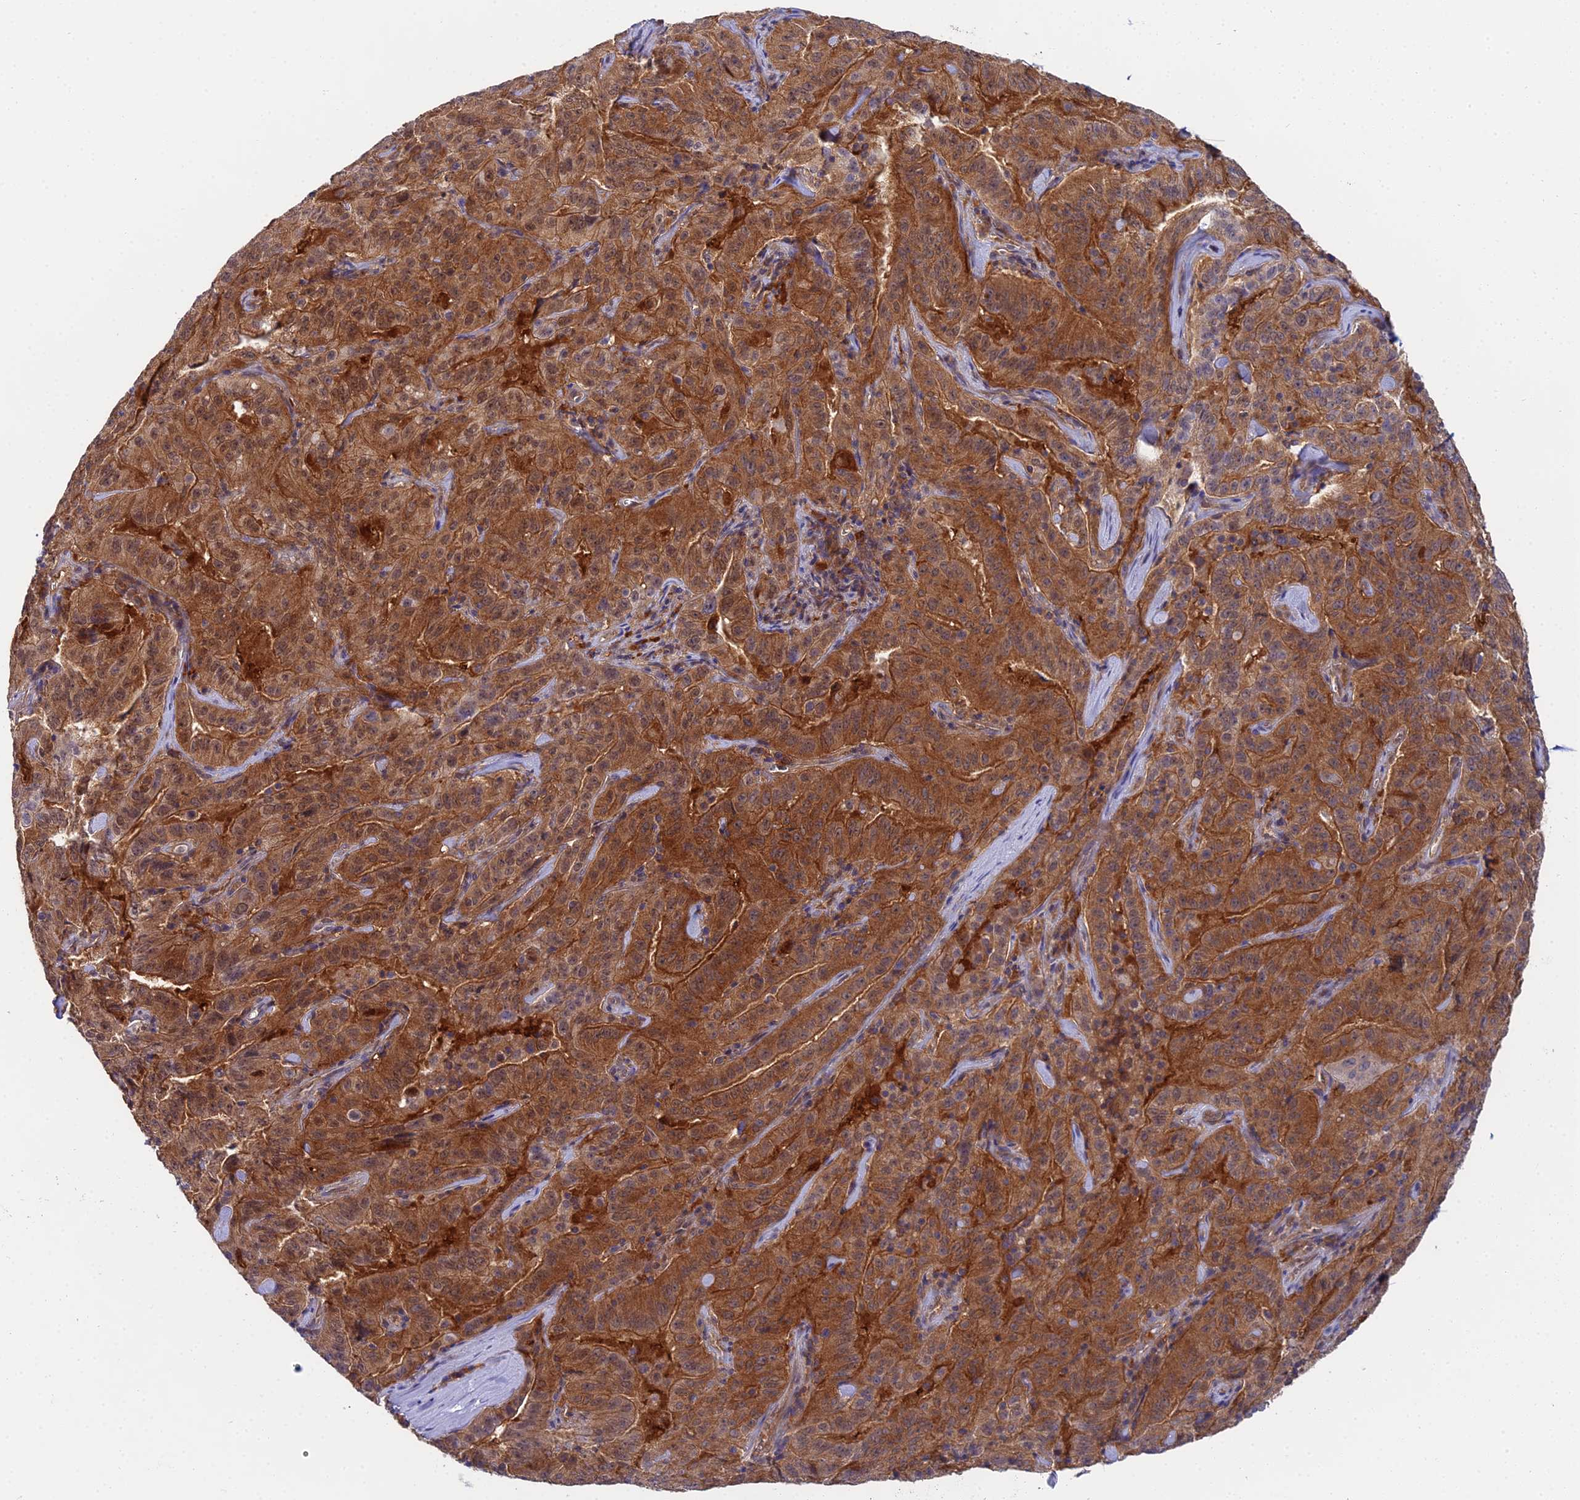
{"staining": {"intensity": "strong", "quantity": ">75%", "location": "cytoplasmic/membranous"}, "tissue": "pancreatic cancer", "cell_type": "Tumor cells", "image_type": "cancer", "snomed": [{"axis": "morphology", "description": "Adenocarcinoma, NOS"}, {"axis": "topography", "description": "Pancreas"}], "caption": "The immunohistochemical stain highlights strong cytoplasmic/membranous staining in tumor cells of pancreatic cancer (adenocarcinoma) tissue. The staining is performed using DAB brown chromogen to label protein expression. The nuclei are counter-stained blue using hematoxylin.", "gene": "PPP2R2C", "patient": {"sex": "male", "age": 63}}